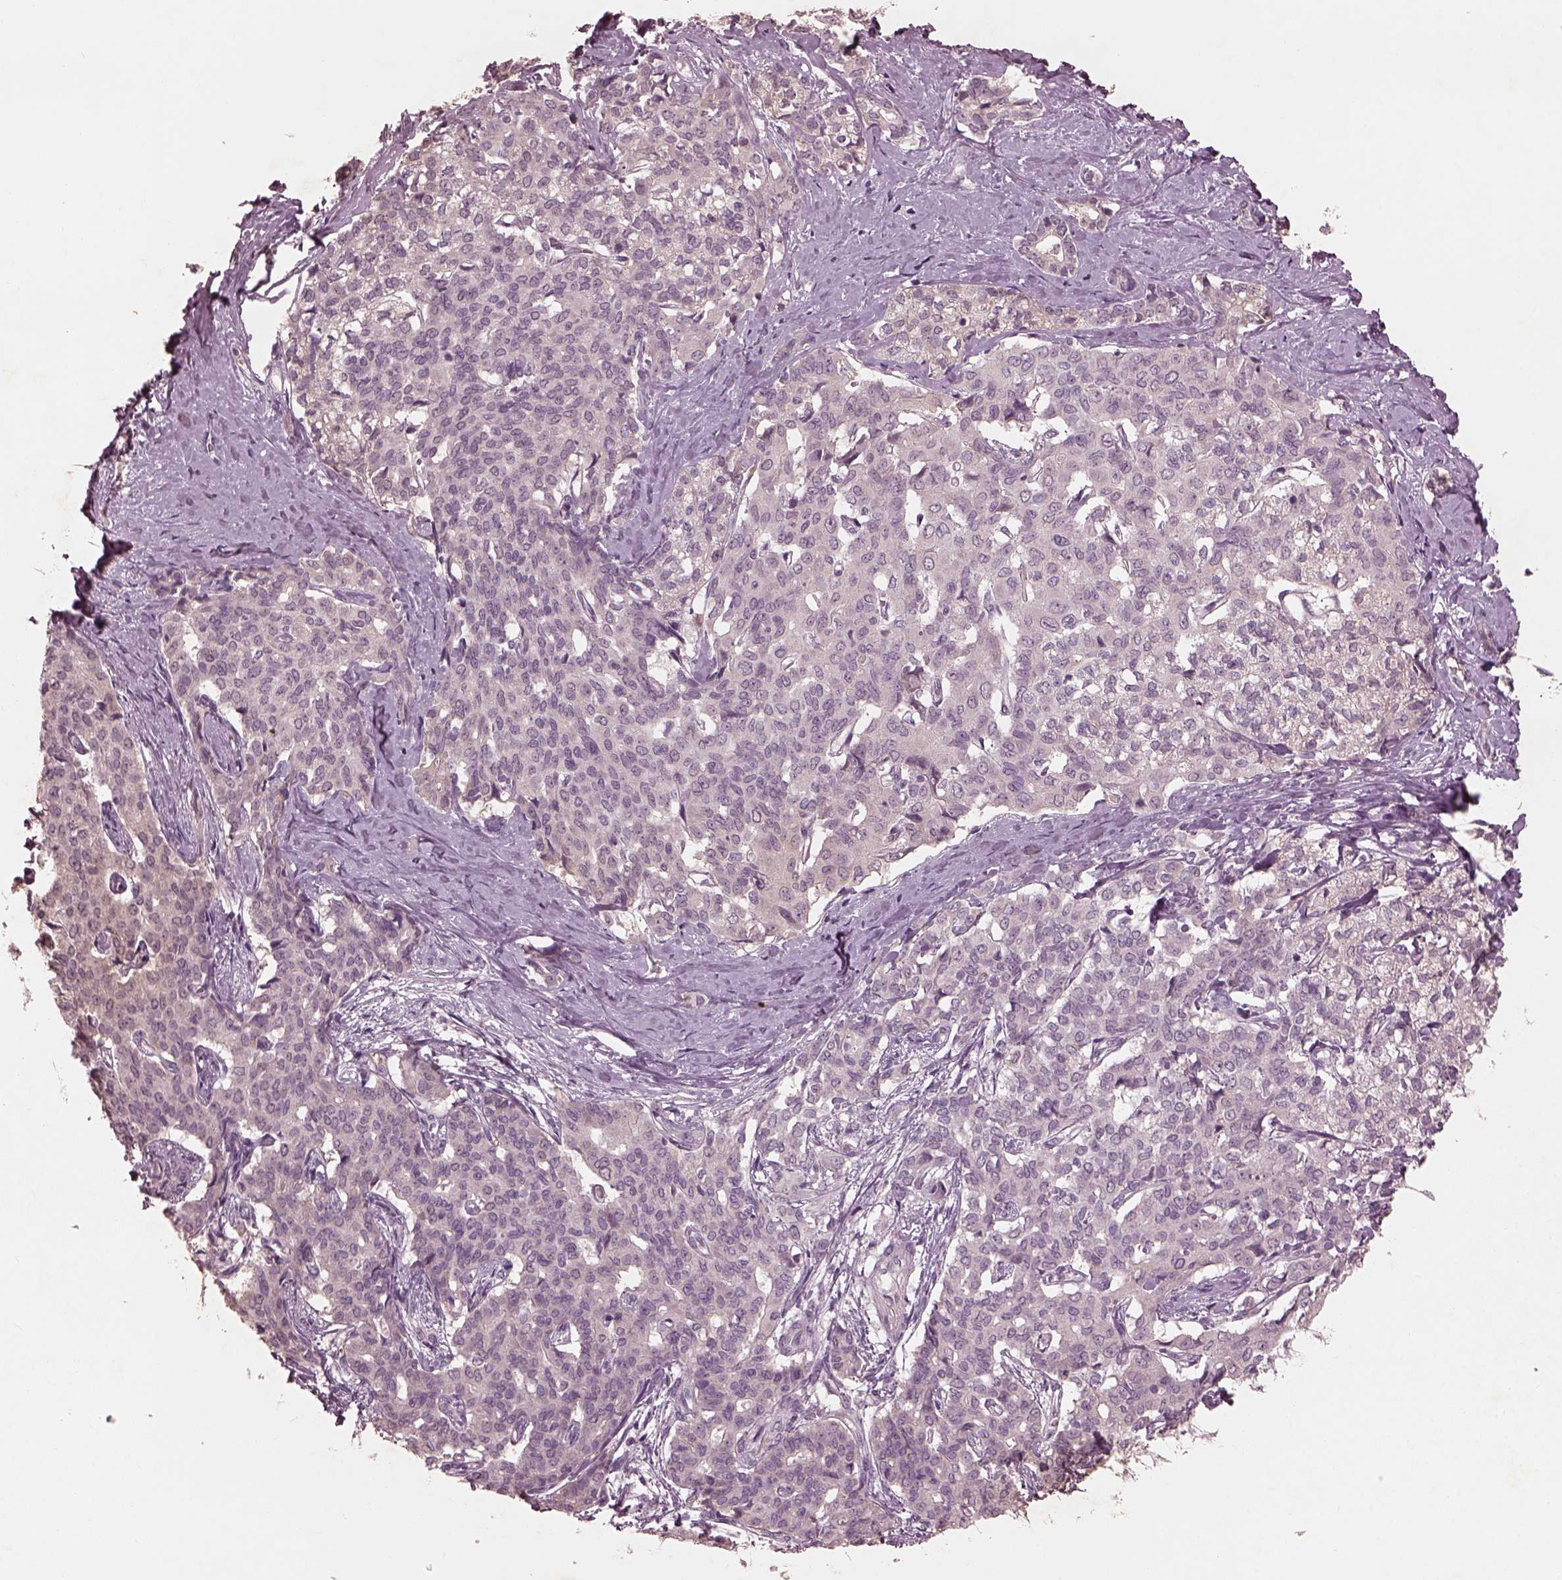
{"staining": {"intensity": "negative", "quantity": "none", "location": "none"}, "tissue": "liver cancer", "cell_type": "Tumor cells", "image_type": "cancer", "snomed": [{"axis": "morphology", "description": "Cholangiocarcinoma"}, {"axis": "topography", "description": "Liver"}], "caption": "Immunohistochemistry image of human liver cancer (cholangiocarcinoma) stained for a protein (brown), which exhibits no positivity in tumor cells. (DAB IHC, high magnification).", "gene": "FRRS1L", "patient": {"sex": "female", "age": 47}}